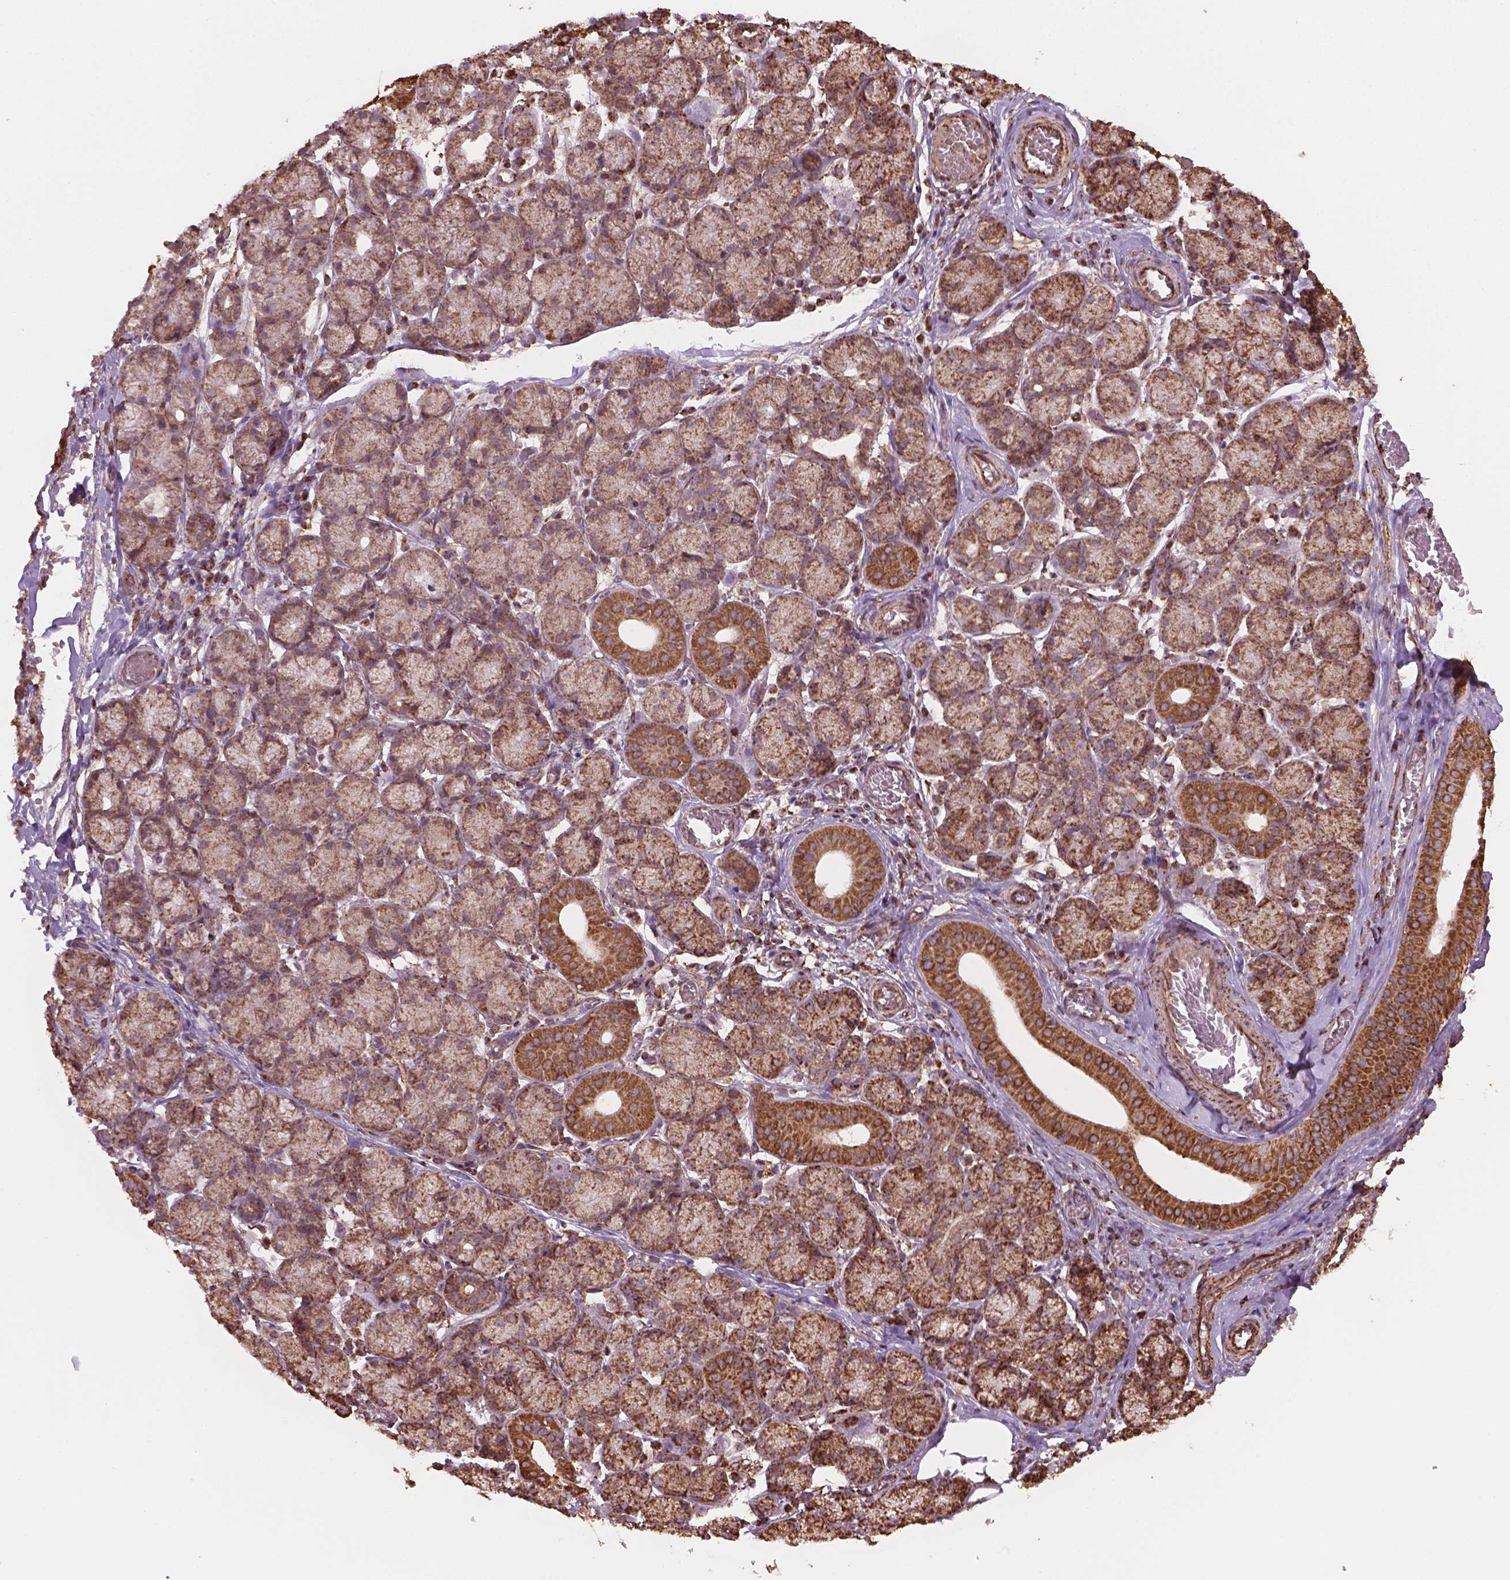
{"staining": {"intensity": "weak", "quantity": ">75%", "location": "cytoplasmic/membranous"}, "tissue": "salivary gland", "cell_type": "Glandular cells", "image_type": "normal", "snomed": [{"axis": "morphology", "description": "Normal tissue, NOS"}, {"axis": "topography", "description": "Salivary gland"}, {"axis": "topography", "description": "Peripheral nerve tissue"}], "caption": "A brown stain highlights weak cytoplasmic/membranous expression of a protein in glandular cells of benign human salivary gland. The protein is stained brown, and the nuclei are stained in blue (DAB IHC with brightfield microscopy, high magnification).", "gene": "HS3ST3A1", "patient": {"sex": "female", "age": 24}}